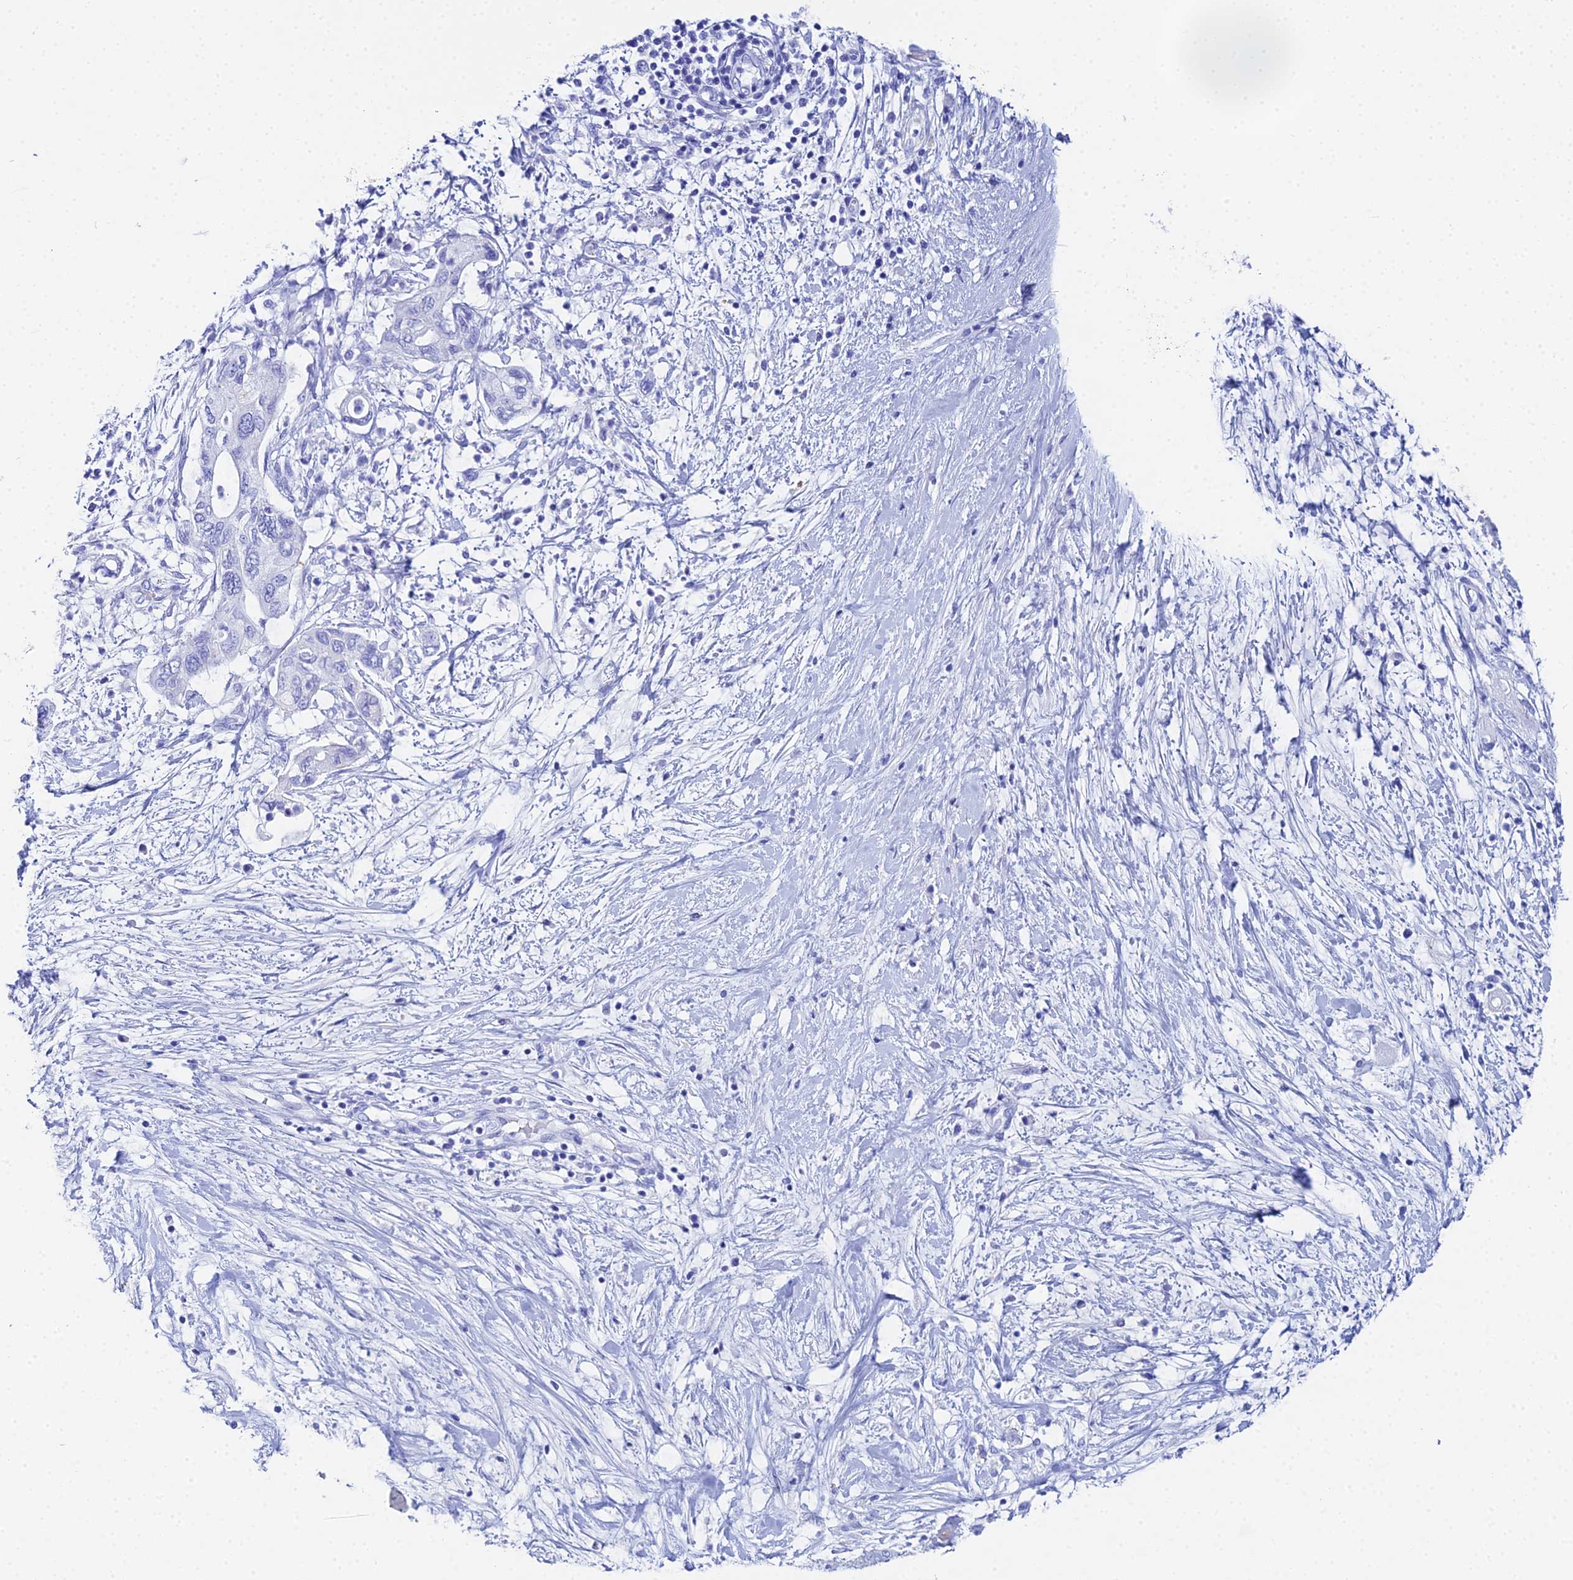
{"staining": {"intensity": "negative", "quantity": "none", "location": "none"}, "tissue": "pancreatic cancer", "cell_type": "Tumor cells", "image_type": "cancer", "snomed": [{"axis": "morphology", "description": "Adenocarcinoma, NOS"}, {"axis": "topography", "description": "Pancreas"}], "caption": "Tumor cells show no significant protein expression in pancreatic cancer.", "gene": "CELA3A", "patient": {"sex": "female", "age": 73}}